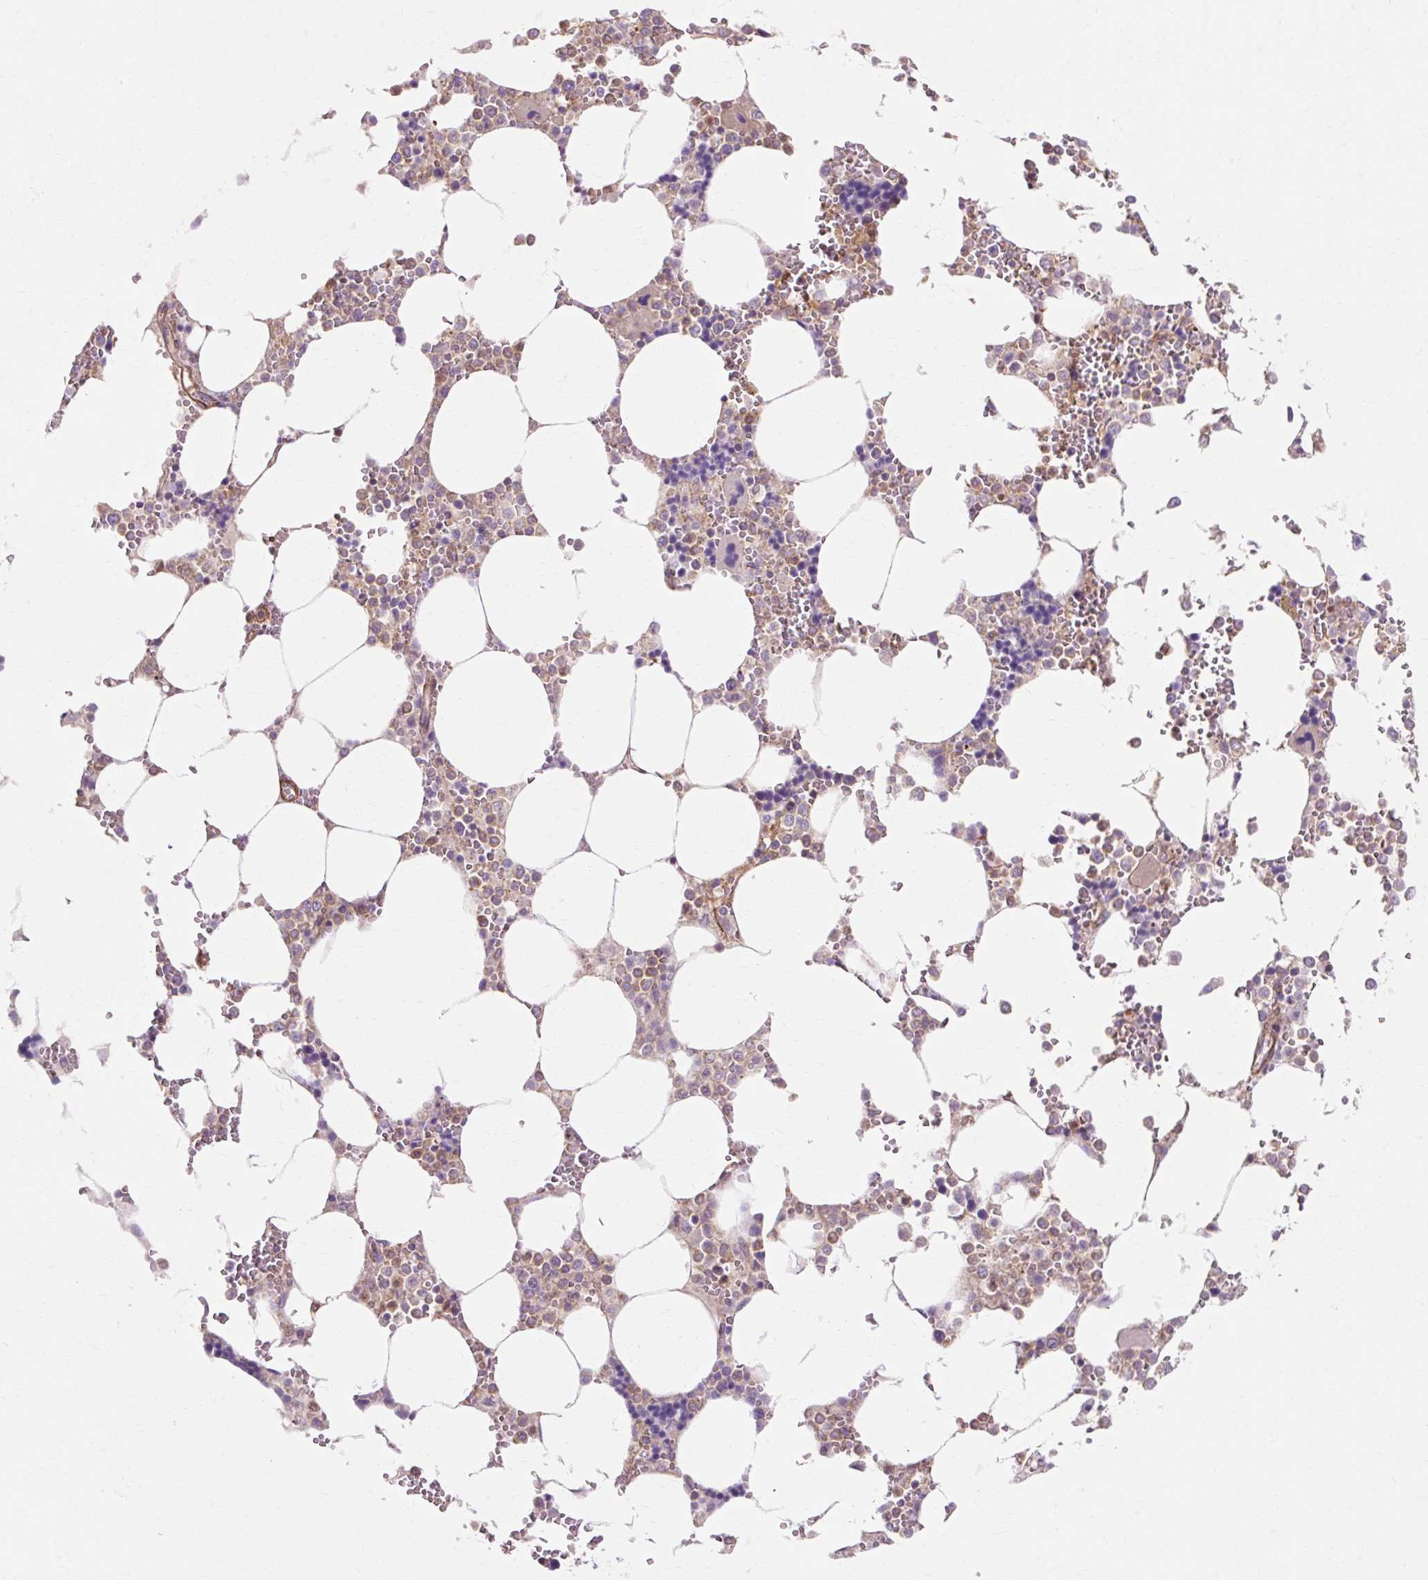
{"staining": {"intensity": "moderate", "quantity": "25%-75%", "location": "cytoplasmic/membranous"}, "tissue": "bone marrow", "cell_type": "Hematopoietic cells", "image_type": "normal", "snomed": [{"axis": "morphology", "description": "Normal tissue, NOS"}, {"axis": "topography", "description": "Bone marrow"}], "caption": "This histopathology image exhibits normal bone marrow stained with immunohistochemistry to label a protein in brown. The cytoplasmic/membranous of hematopoietic cells show moderate positivity for the protein. Nuclei are counter-stained blue.", "gene": "TBC1D2B", "patient": {"sex": "male", "age": 64}}